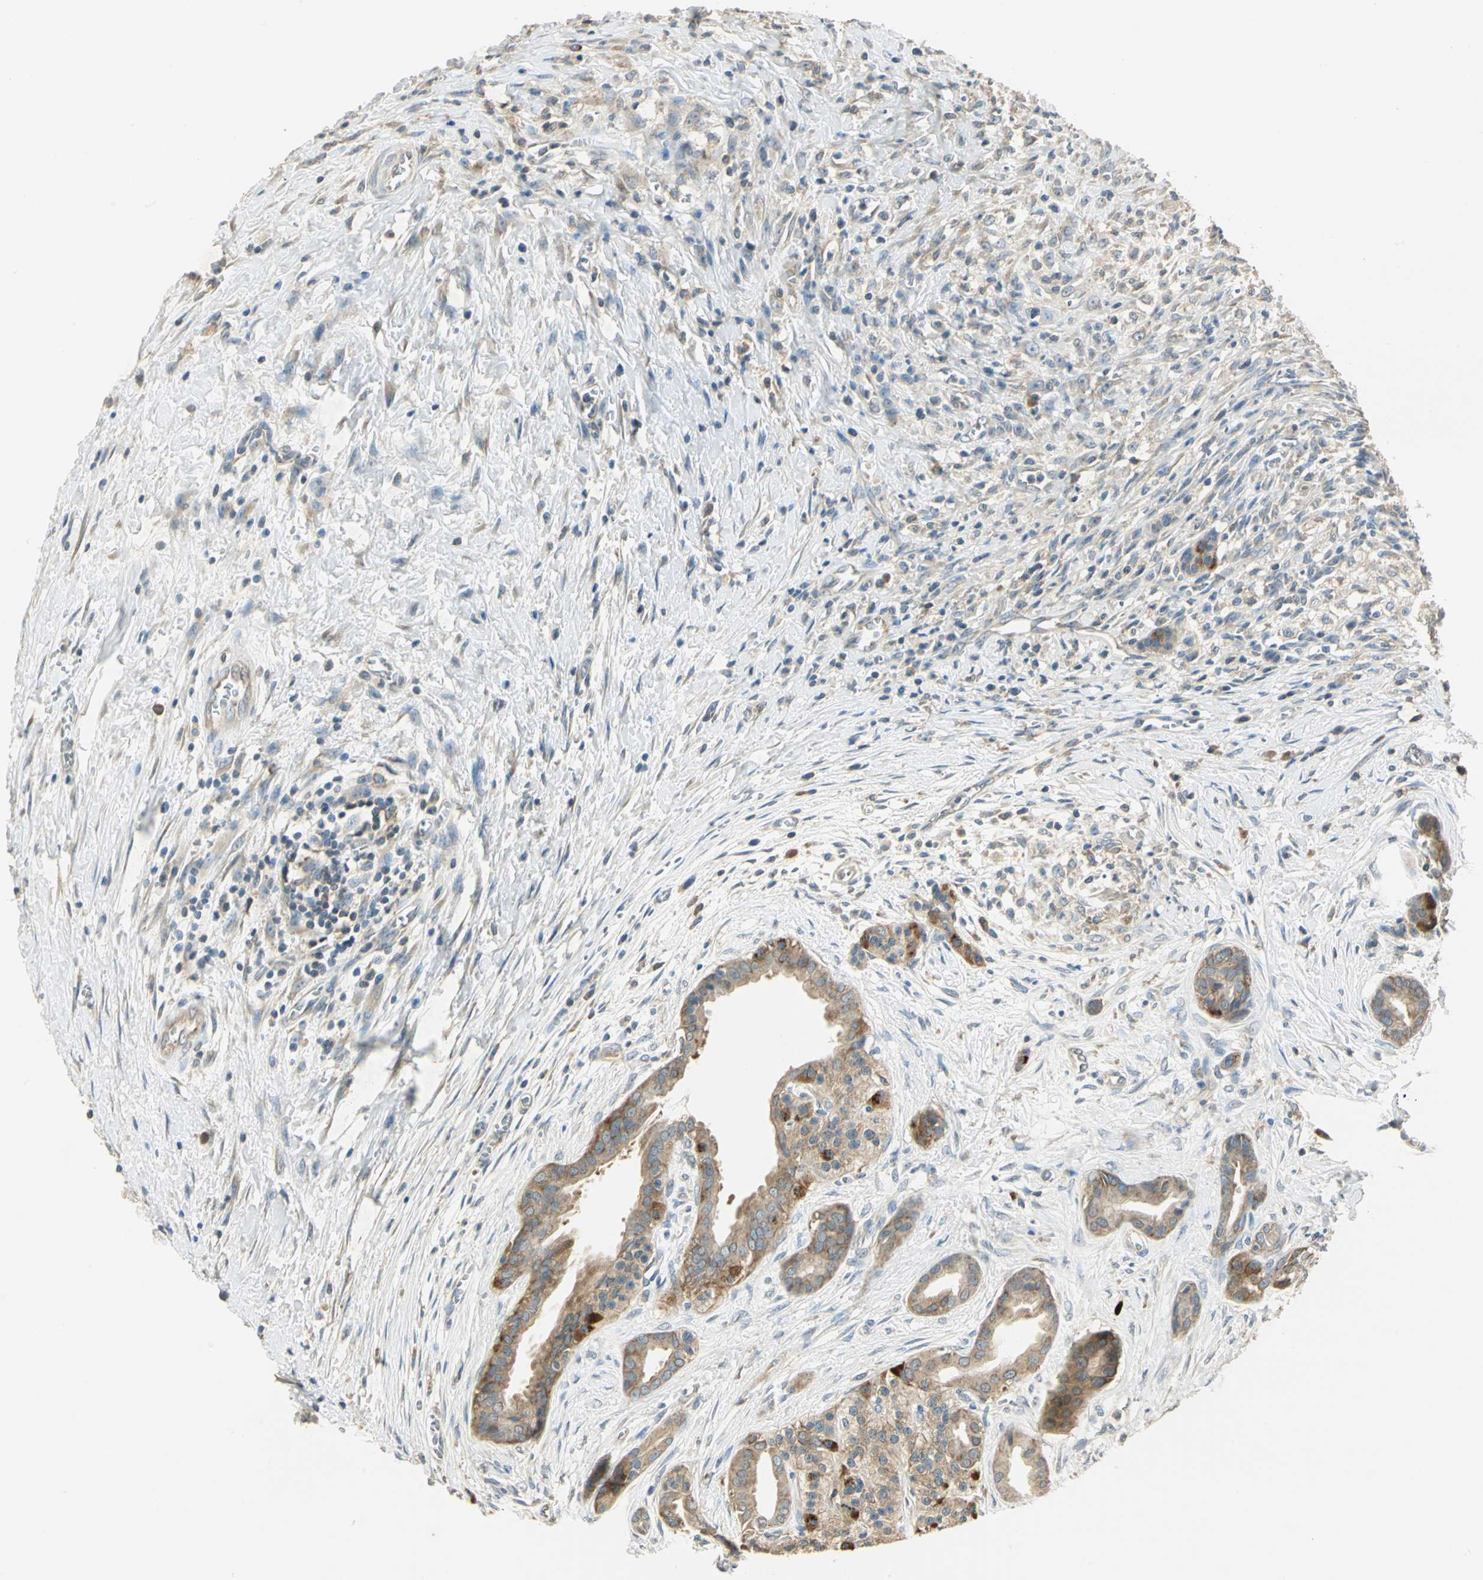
{"staining": {"intensity": "strong", "quantity": ">75%", "location": "cytoplasmic/membranous"}, "tissue": "pancreatic cancer", "cell_type": "Tumor cells", "image_type": "cancer", "snomed": [{"axis": "morphology", "description": "Adenocarcinoma, NOS"}, {"axis": "topography", "description": "Pancreas"}], "caption": "A photomicrograph of human pancreatic cancer stained for a protein exhibits strong cytoplasmic/membranous brown staining in tumor cells. The protein of interest is stained brown, and the nuclei are stained in blue (DAB (3,3'-diaminobenzidine) IHC with brightfield microscopy, high magnification).", "gene": "SHC2", "patient": {"sex": "male", "age": 59}}